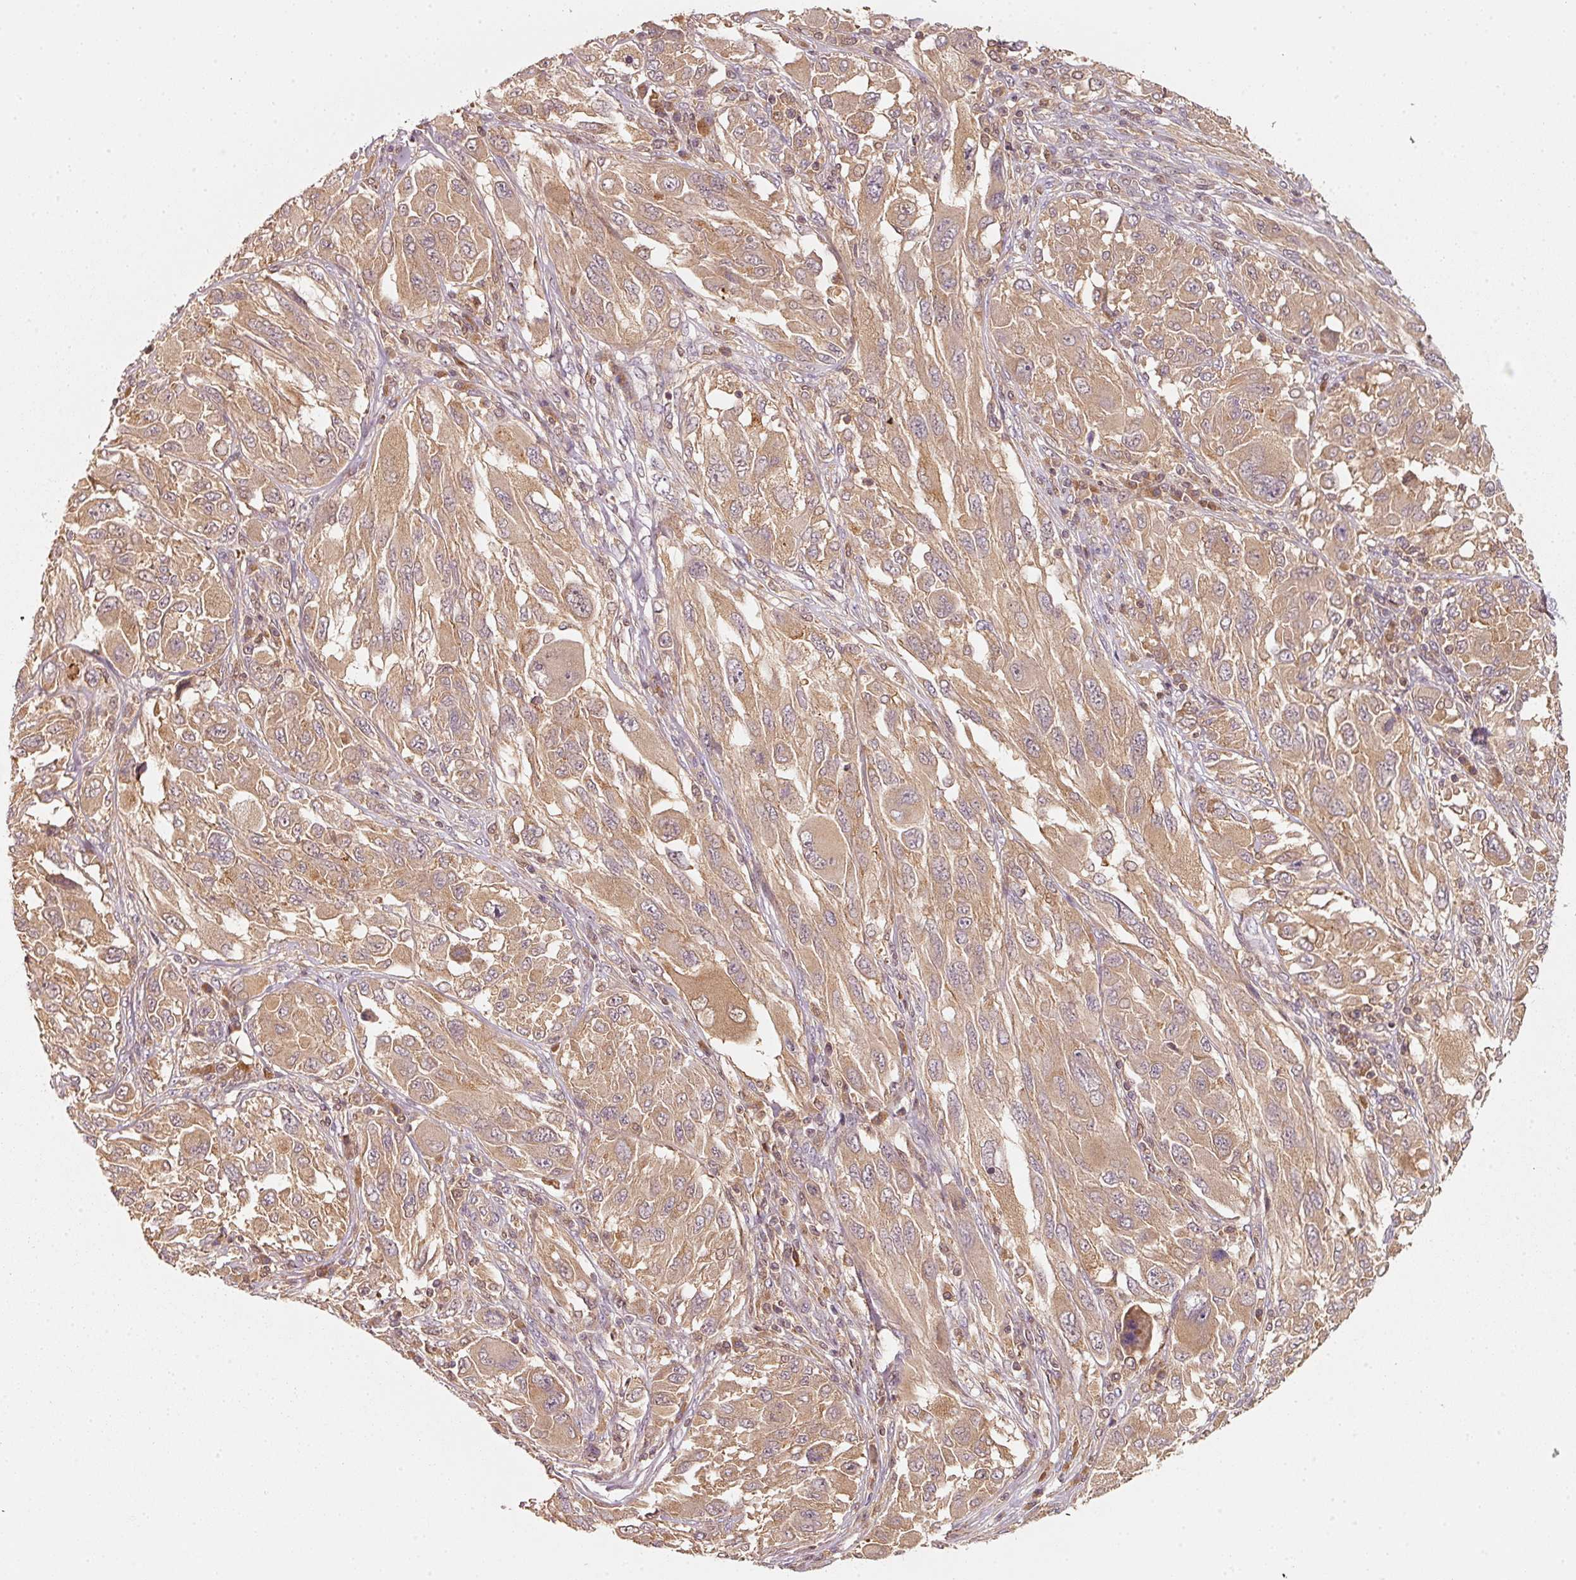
{"staining": {"intensity": "moderate", "quantity": ">75%", "location": "cytoplasmic/membranous"}, "tissue": "melanoma", "cell_type": "Tumor cells", "image_type": "cancer", "snomed": [{"axis": "morphology", "description": "Malignant melanoma, NOS"}, {"axis": "topography", "description": "Skin"}], "caption": "Melanoma stained with a protein marker reveals moderate staining in tumor cells.", "gene": "RRAS2", "patient": {"sex": "female", "age": 91}}